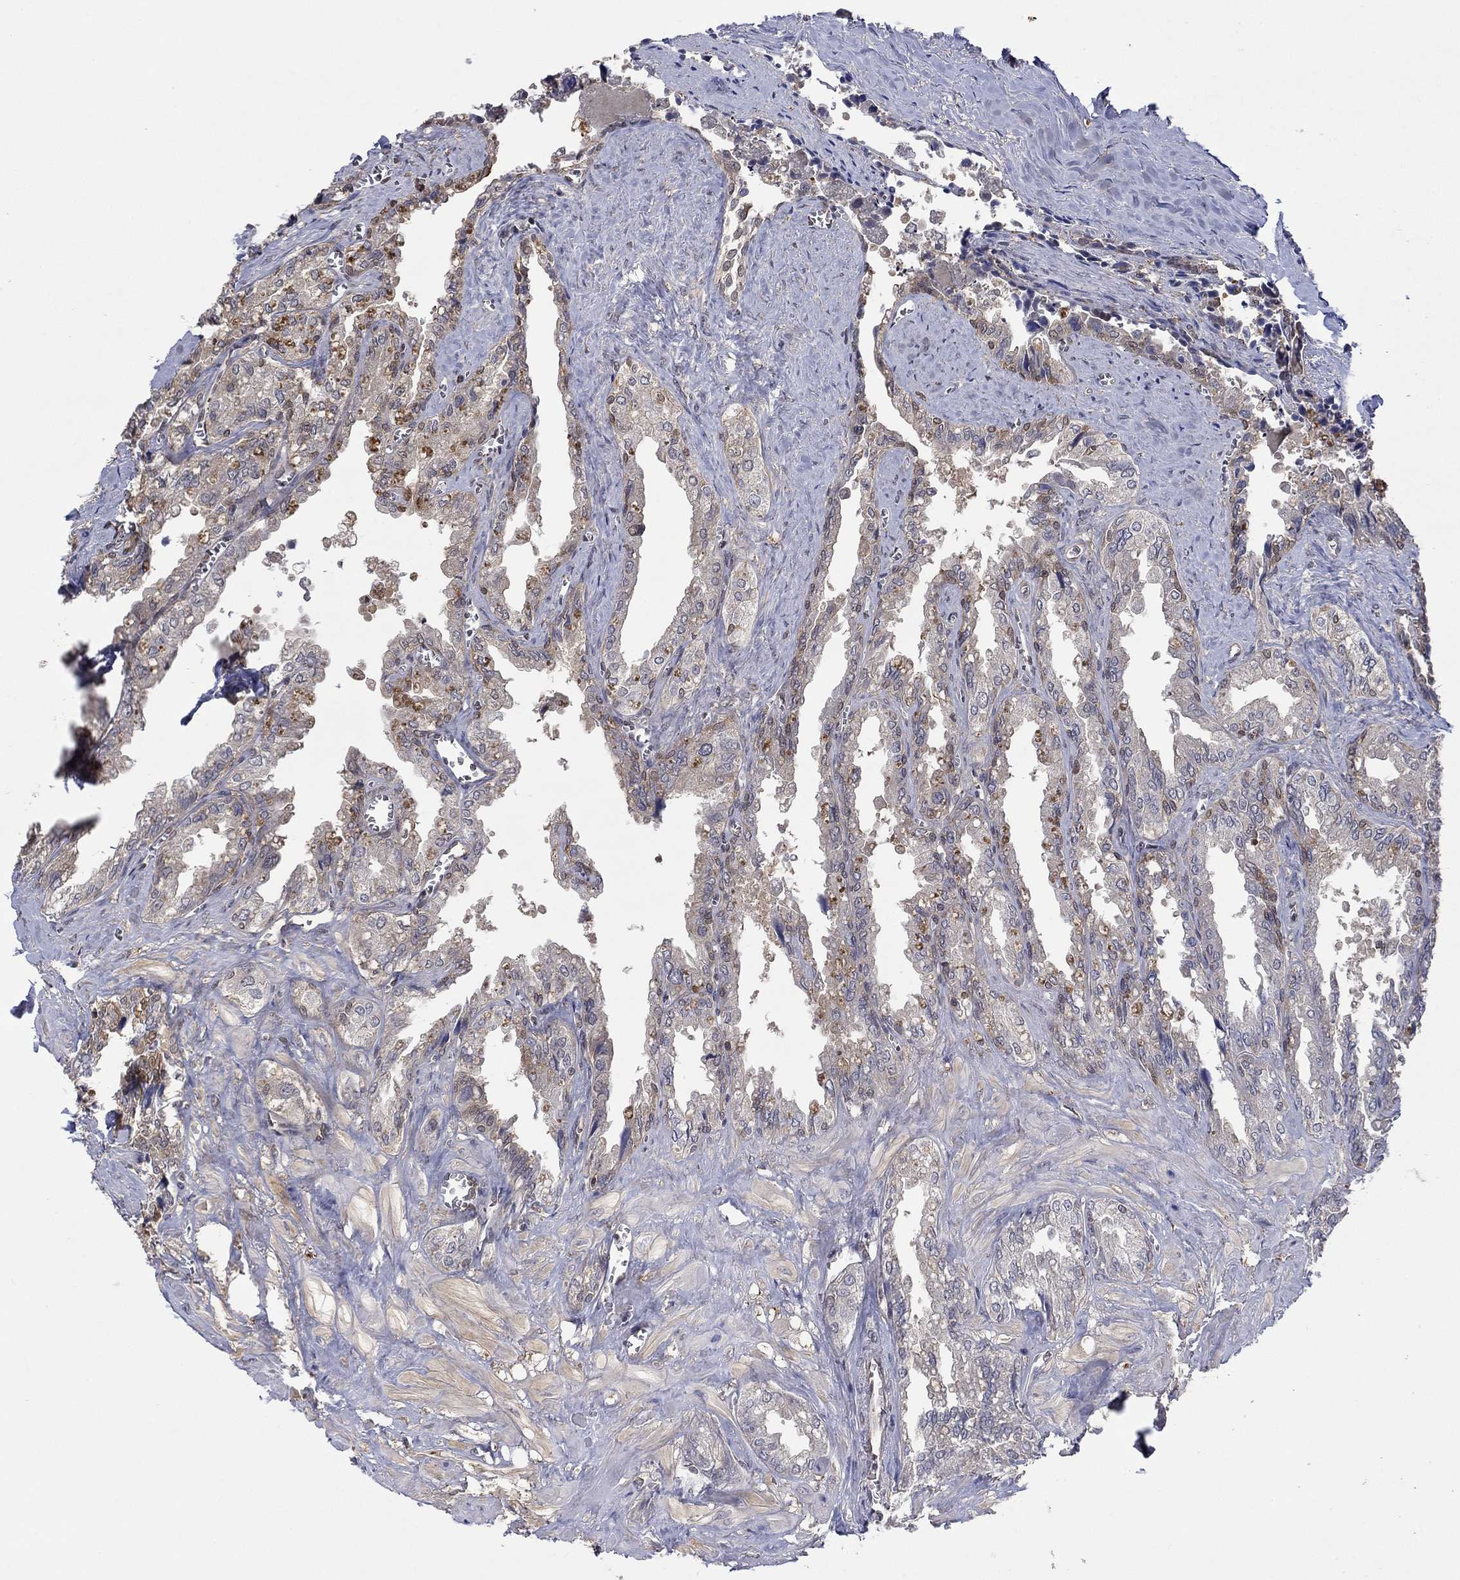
{"staining": {"intensity": "moderate", "quantity": "<25%", "location": "cytoplasmic/membranous"}, "tissue": "seminal vesicle", "cell_type": "Glandular cells", "image_type": "normal", "snomed": [{"axis": "morphology", "description": "Normal tissue, NOS"}, {"axis": "topography", "description": "Seminal veicle"}], "caption": "Protein staining of unremarkable seminal vesicle displays moderate cytoplasmic/membranous expression in about <25% of glandular cells.", "gene": "RNF114", "patient": {"sex": "male", "age": 67}}